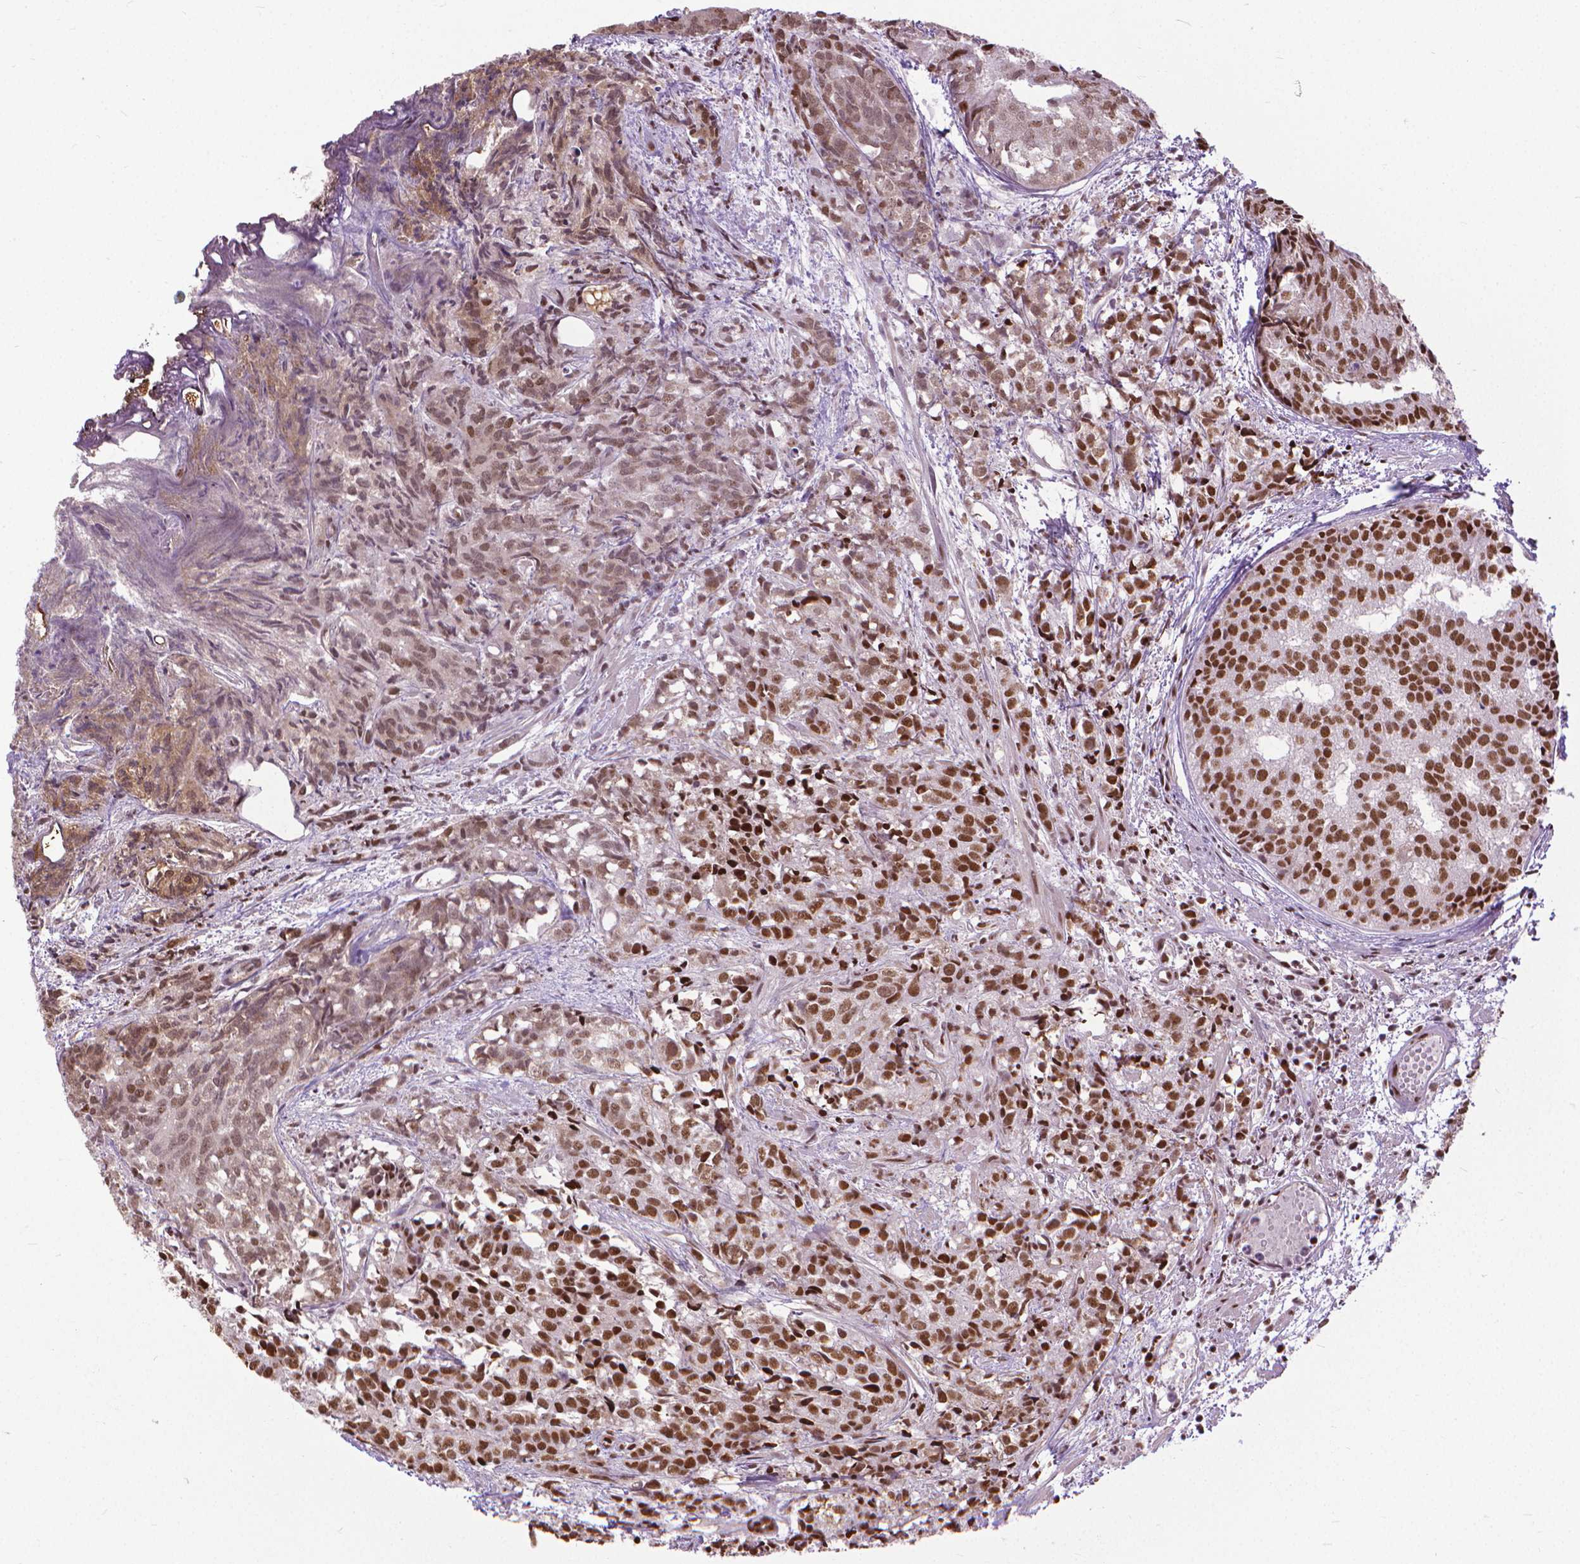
{"staining": {"intensity": "moderate", "quantity": ">75%", "location": "nuclear"}, "tissue": "prostate cancer", "cell_type": "Tumor cells", "image_type": "cancer", "snomed": [{"axis": "morphology", "description": "Adenocarcinoma, High grade"}, {"axis": "topography", "description": "Prostate"}], "caption": "Immunohistochemistry (IHC) micrograph of neoplastic tissue: high-grade adenocarcinoma (prostate) stained using IHC demonstrates medium levels of moderate protein expression localized specifically in the nuclear of tumor cells, appearing as a nuclear brown color.", "gene": "AKAP8", "patient": {"sex": "male", "age": 58}}